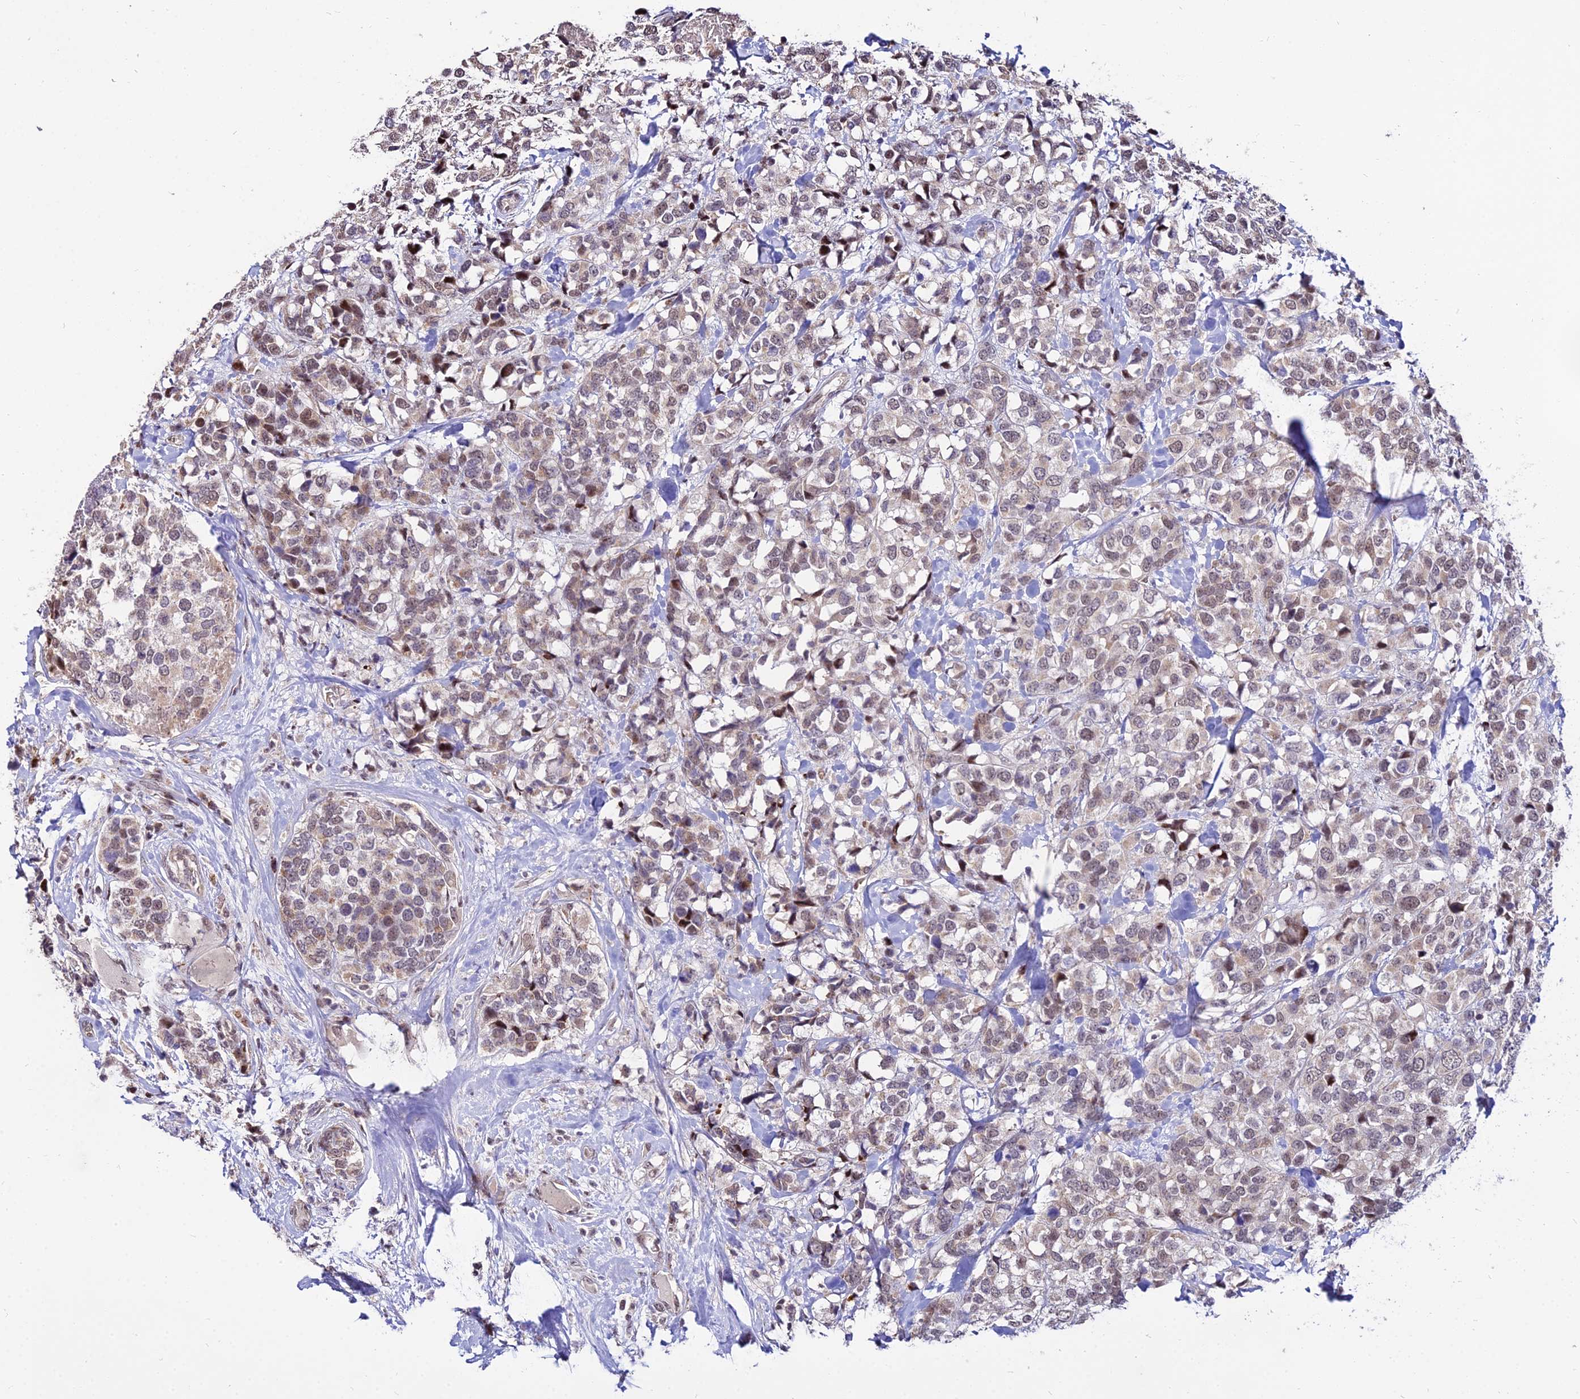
{"staining": {"intensity": "weak", "quantity": "25%-75%", "location": "nuclear"}, "tissue": "breast cancer", "cell_type": "Tumor cells", "image_type": "cancer", "snomed": [{"axis": "morphology", "description": "Lobular carcinoma"}, {"axis": "topography", "description": "Breast"}], "caption": "This histopathology image demonstrates lobular carcinoma (breast) stained with immunohistochemistry (IHC) to label a protein in brown. The nuclear of tumor cells show weak positivity for the protein. Nuclei are counter-stained blue.", "gene": "CIB3", "patient": {"sex": "female", "age": 59}}